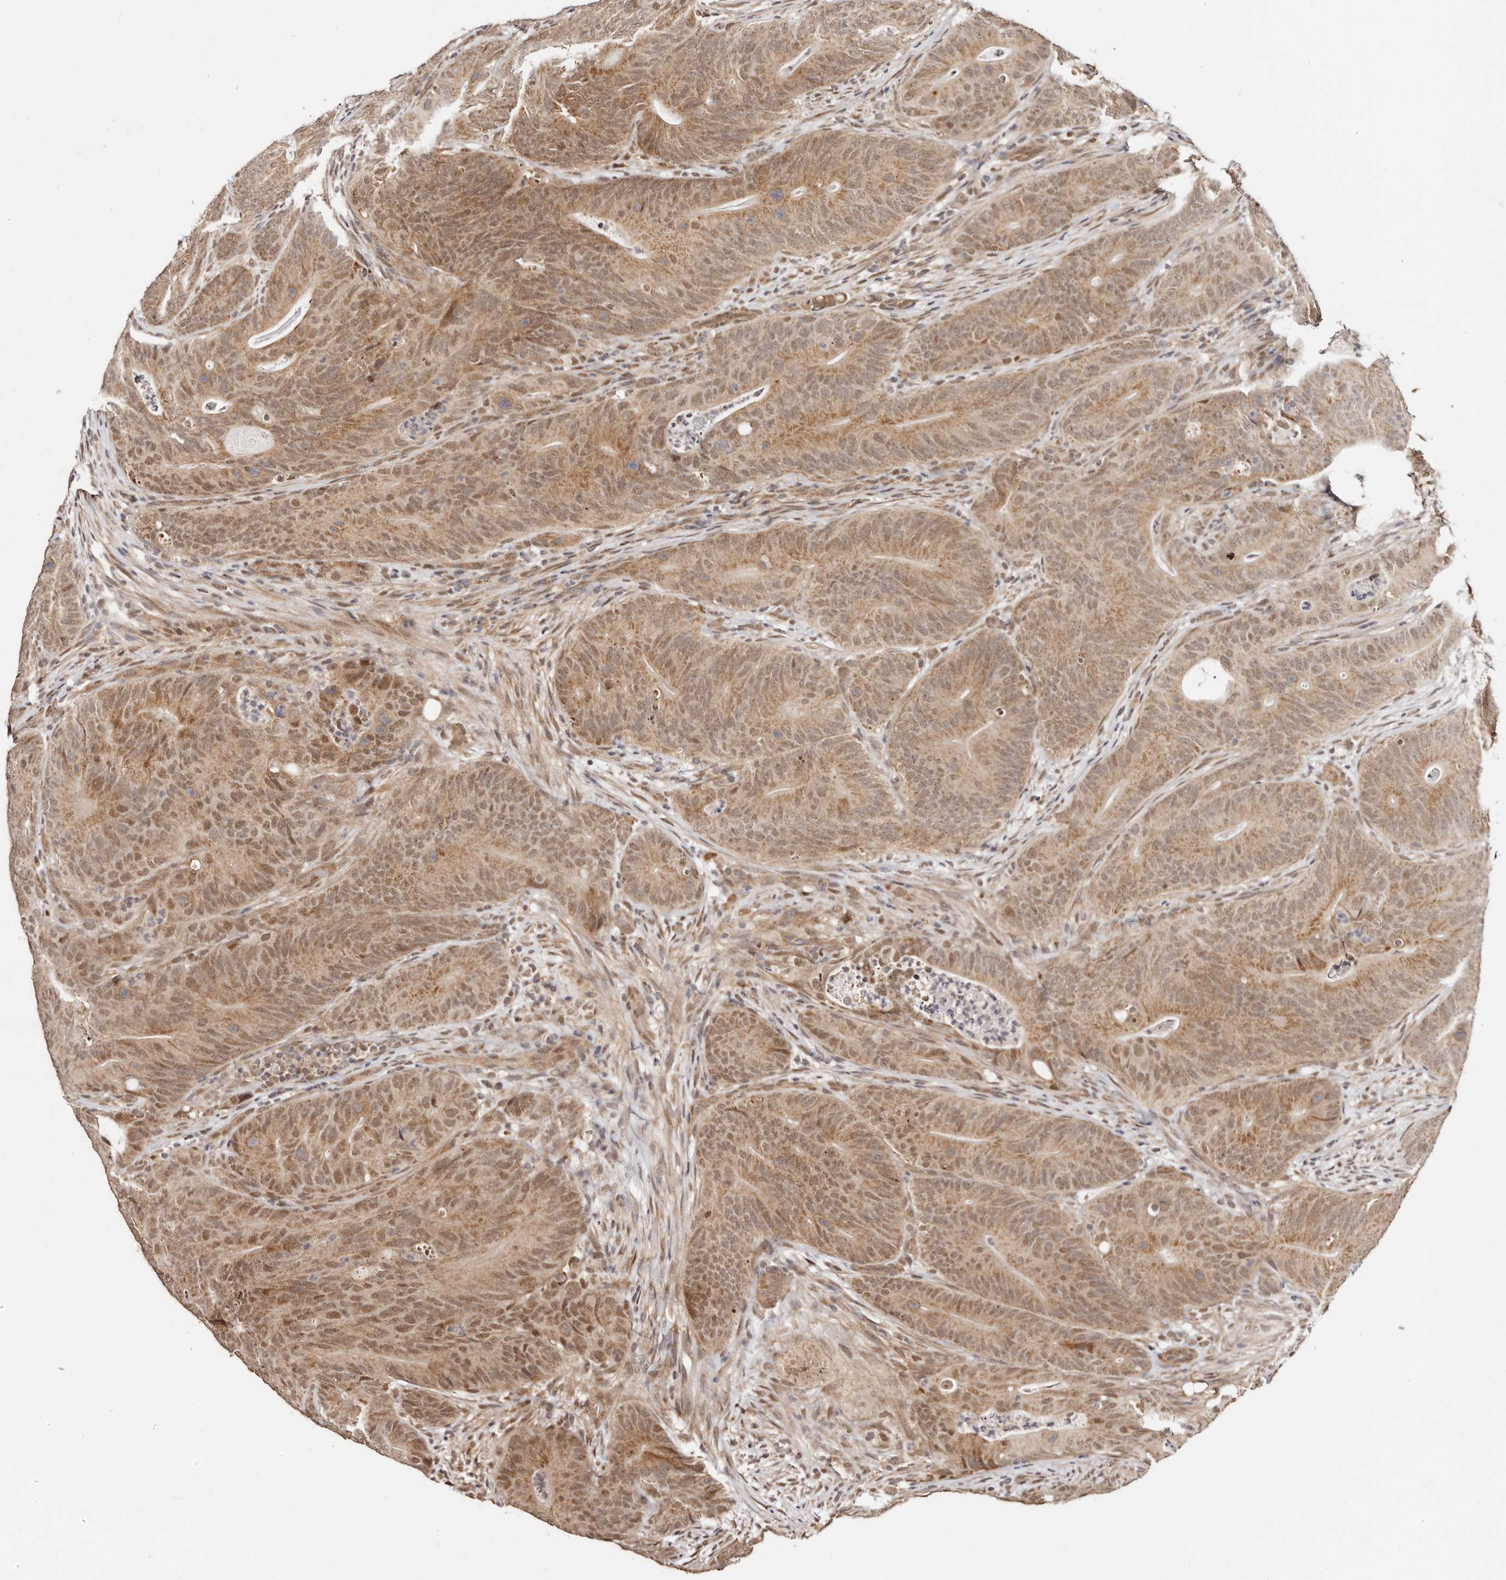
{"staining": {"intensity": "moderate", "quantity": ">75%", "location": "cytoplasmic/membranous,nuclear"}, "tissue": "colorectal cancer", "cell_type": "Tumor cells", "image_type": "cancer", "snomed": [{"axis": "morphology", "description": "Normal tissue, NOS"}, {"axis": "topography", "description": "Colon"}], "caption": "Colorectal cancer was stained to show a protein in brown. There is medium levels of moderate cytoplasmic/membranous and nuclear staining in about >75% of tumor cells.", "gene": "CTNNBL1", "patient": {"sex": "female", "age": 82}}